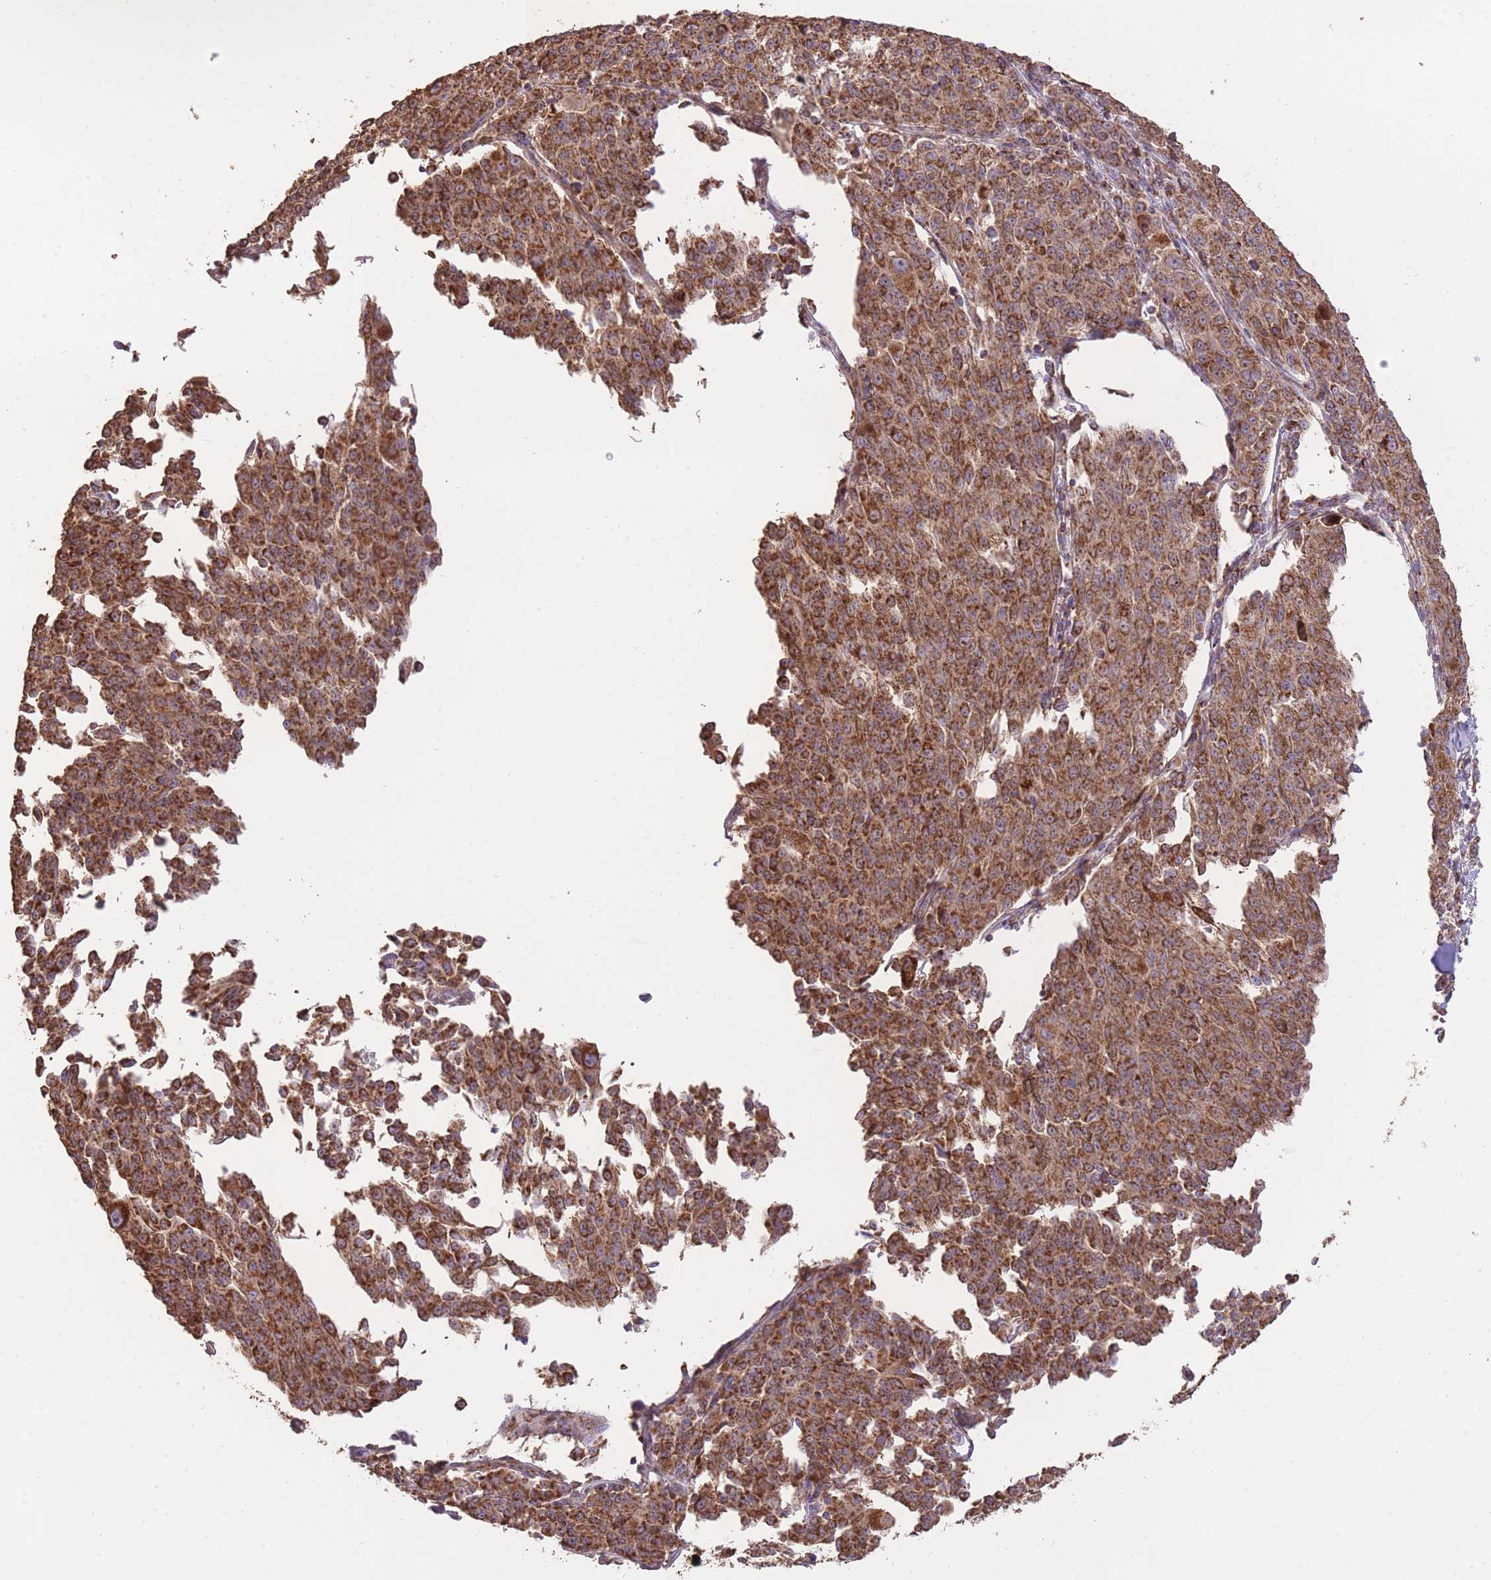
{"staining": {"intensity": "strong", "quantity": ">75%", "location": "cytoplasmic/membranous"}, "tissue": "melanoma", "cell_type": "Tumor cells", "image_type": "cancer", "snomed": [{"axis": "morphology", "description": "Malignant melanoma, NOS"}, {"axis": "topography", "description": "Skin"}], "caption": "IHC (DAB) staining of malignant melanoma displays strong cytoplasmic/membranous protein expression in about >75% of tumor cells.", "gene": "PREP", "patient": {"sex": "female", "age": 52}}